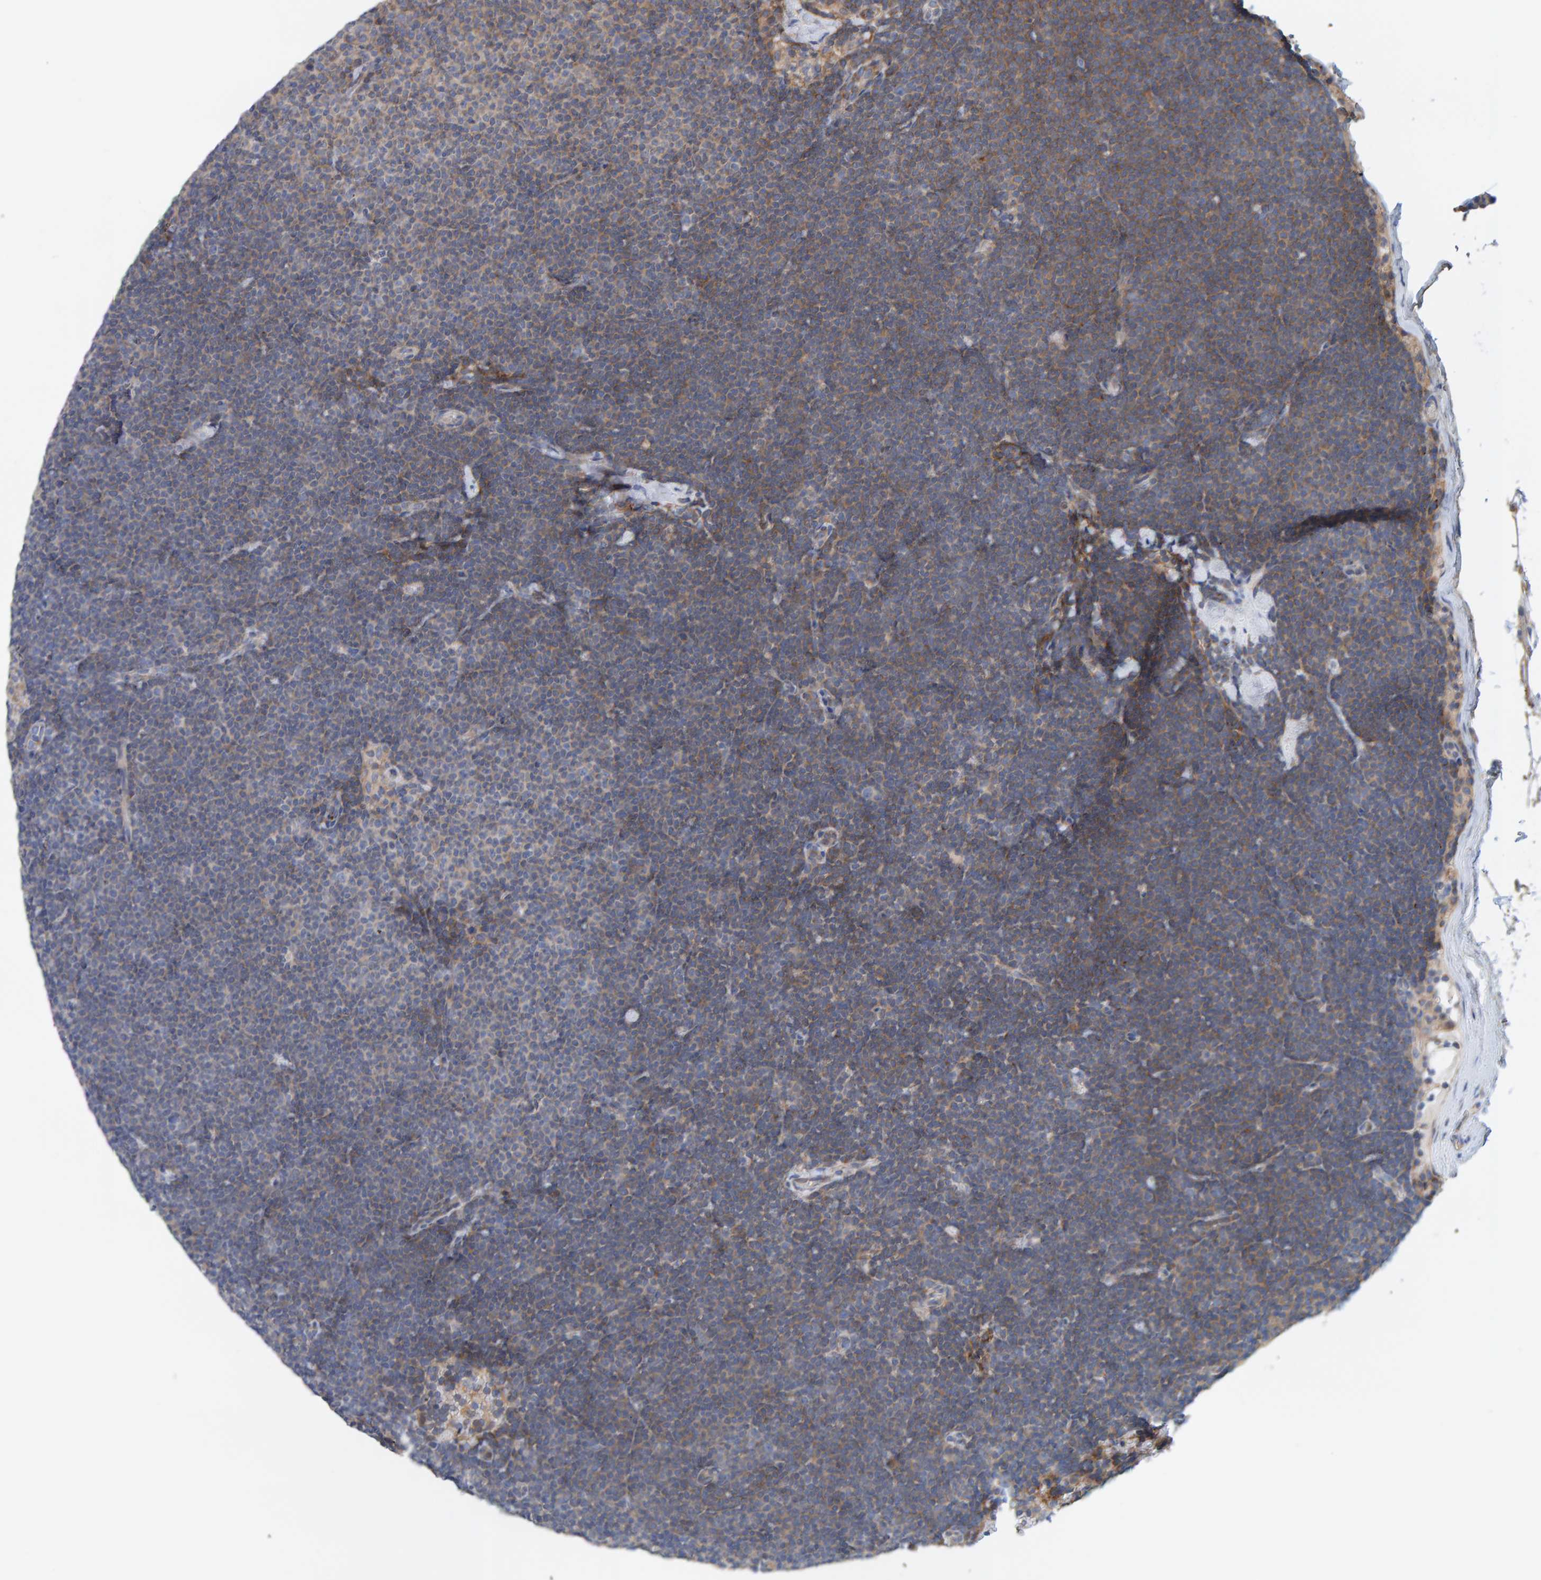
{"staining": {"intensity": "weak", "quantity": "25%-75%", "location": "cytoplasmic/membranous"}, "tissue": "lymphoma", "cell_type": "Tumor cells", "image_type": "cancer", "snomed": [{"axis": "morphology", "description": "Malignant lymphoma, non-Hodgkin's type, Low grade"}, {"axis": "topography", "description": "Lymph node"}], "caption": "This photomicrograph shows IHC staining of lymphoma, with low weak cytoplasmic/membranous positivity in about 25%-75% of tumor cells.", "gene": "RGP1", "patient": {"sex": "female", "age": 53}}